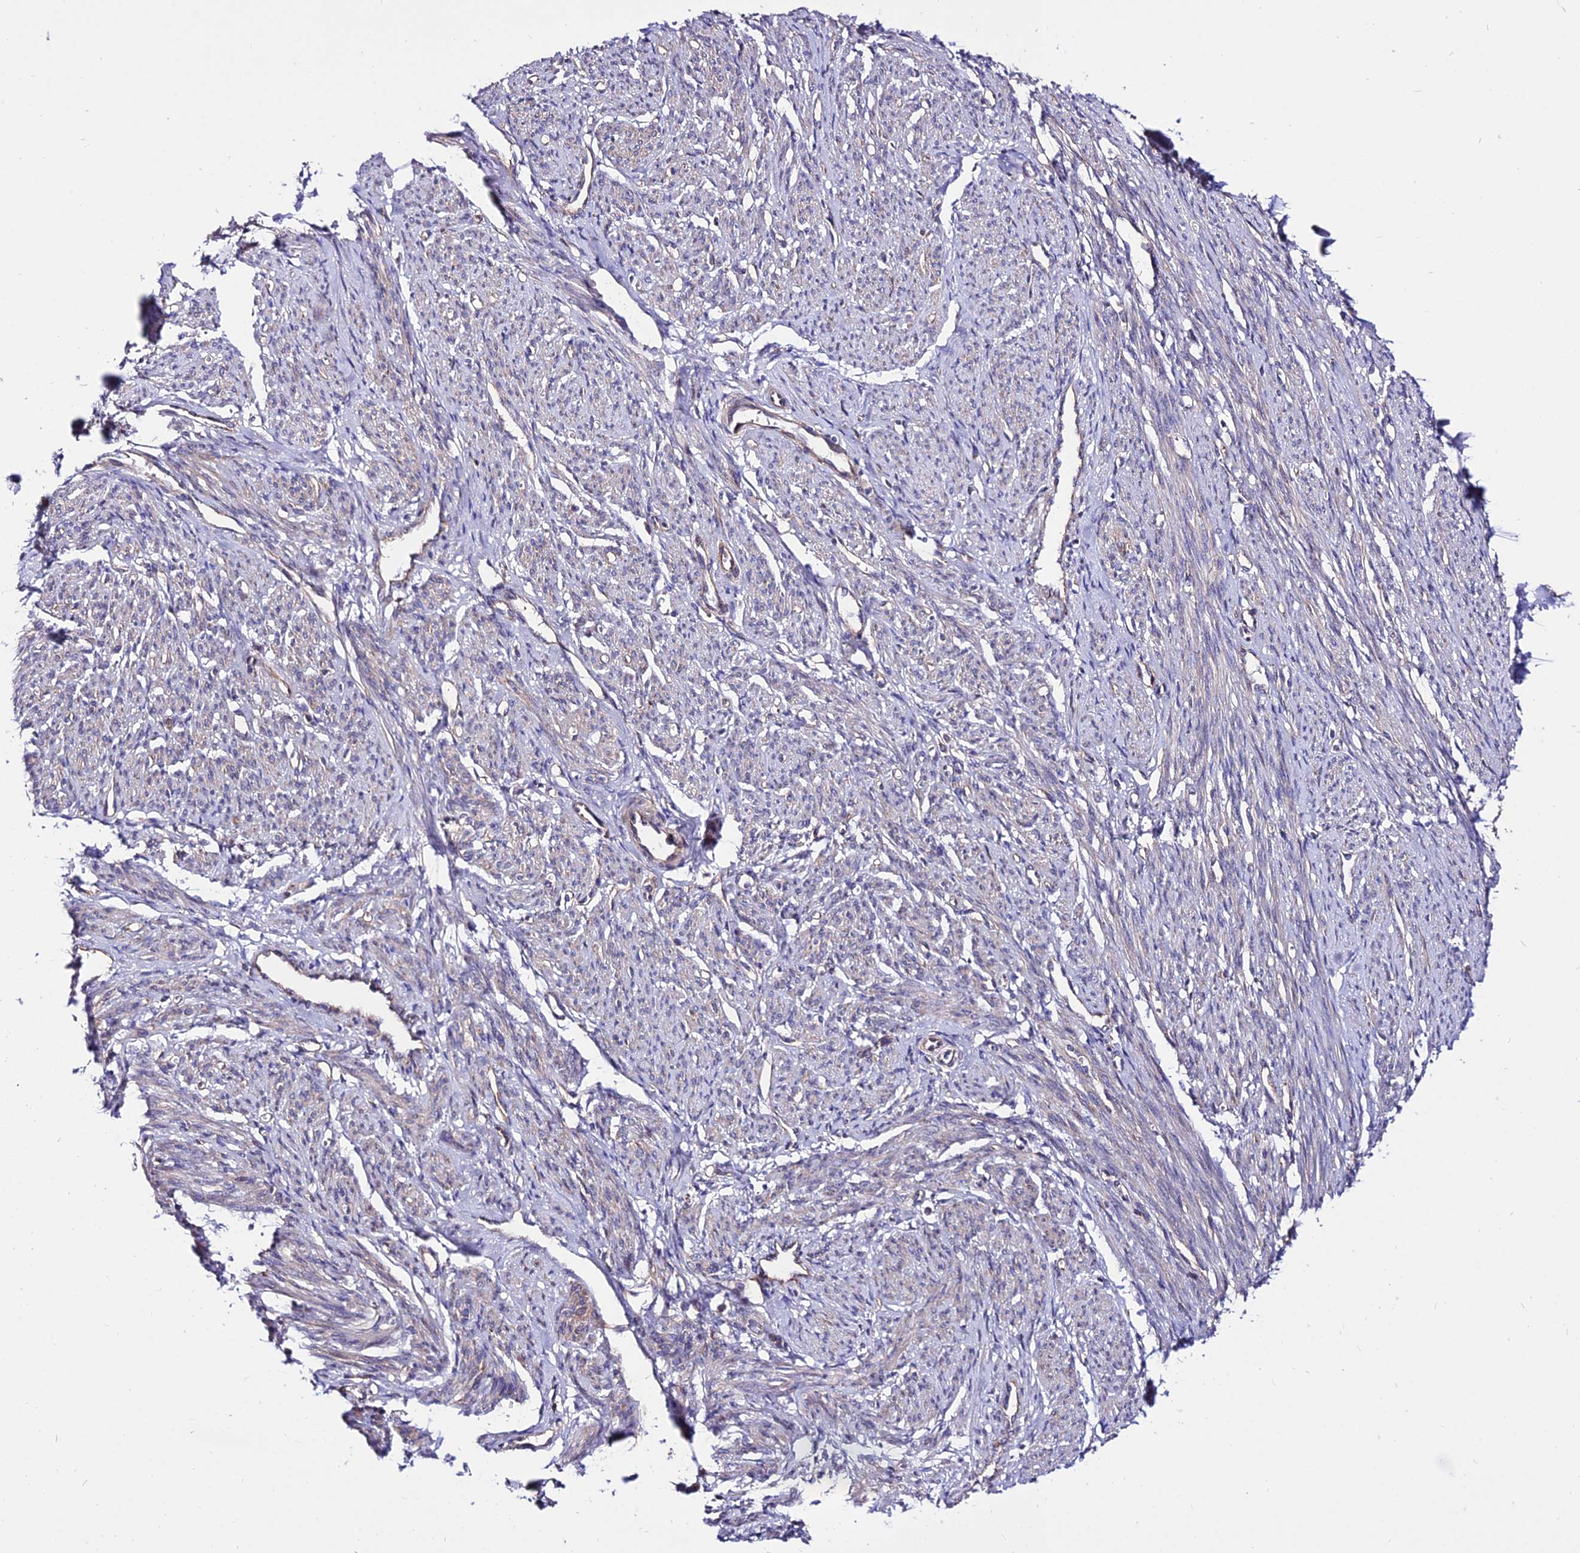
{"staining": {"intensity": "moderate", "quantity": "25%-75%", "location": "cytoplasmic/membranous"}, "tissue": "smooth muscle", "cell_type": "Smooth muscle cells", "image_type": "normal", "snomed": [{"axis": "morphology", "description": "Normal tissue, NOS"}, {"axis": "topography", "description": "Smooth muscle"}], "caption": "Smooth muscle cells exhibit medium levels of moderate cytoplasmic/membranous staining in approximately 25%-75% of cells in unremarkable smooth muscle.", "gene": "CDC37L1", "patient": {"sex": "female", "age": 65}}